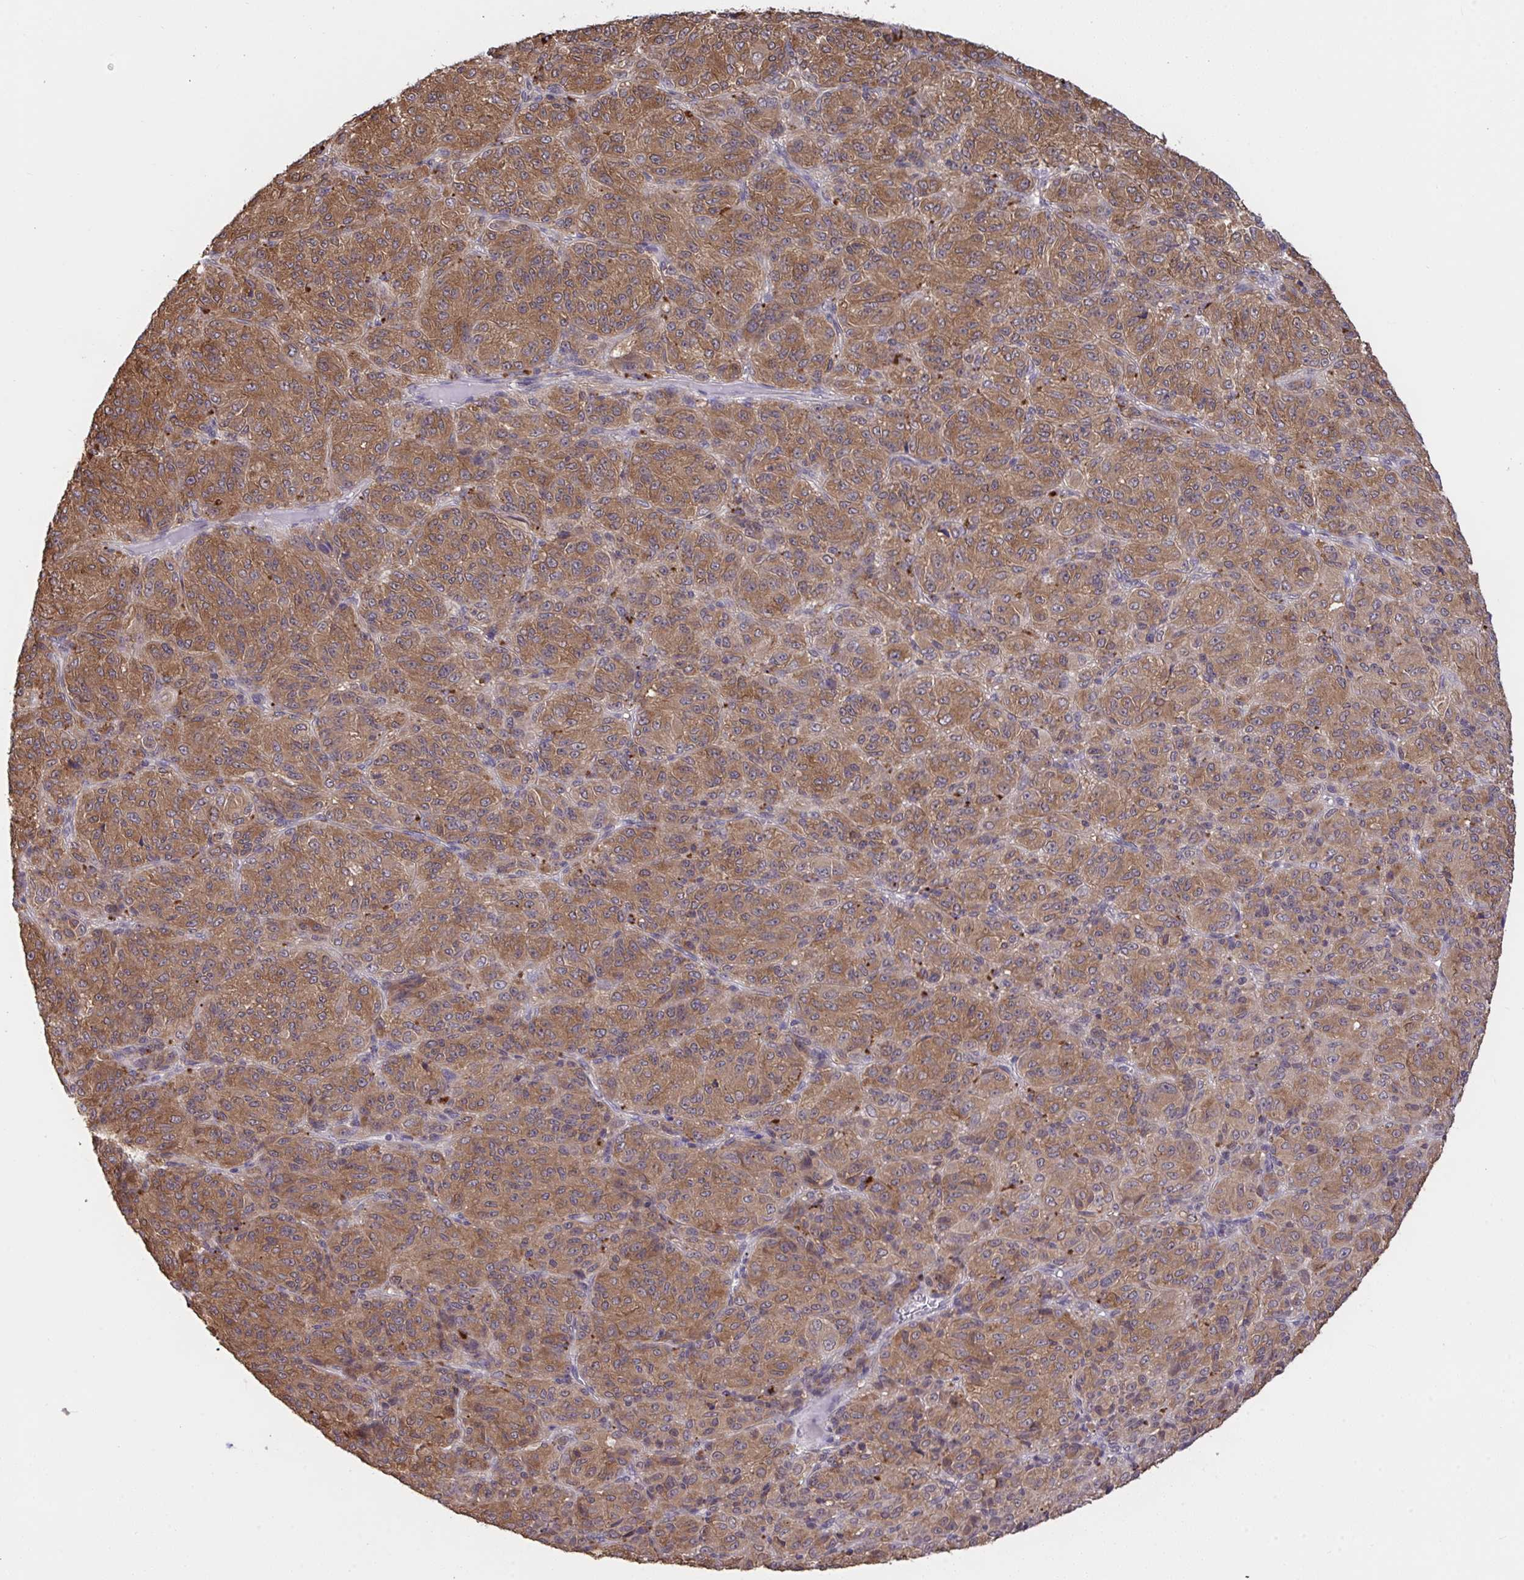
{"staining": {"intensity": "moderate", "quantity": ">75%", "location": "cytoplasmic/membranous"}, "tissue": "melanoma", "cell_type": "Tumor cells", "image_type": "cancer", "snomed": [{"axis": "morphology", "description": "Malignant melanoma, Metastatic site"}, {"axis": "topography", "description": "Brain"}], "caption": "Immunohistochemical staining of human melanoma displays medium levels of moderate cytoplasmic/membranous protein expression in approximately >75% of tumor cells.", "gene": "C12orf57", "patient": {"sex": "female", "age": 56}}